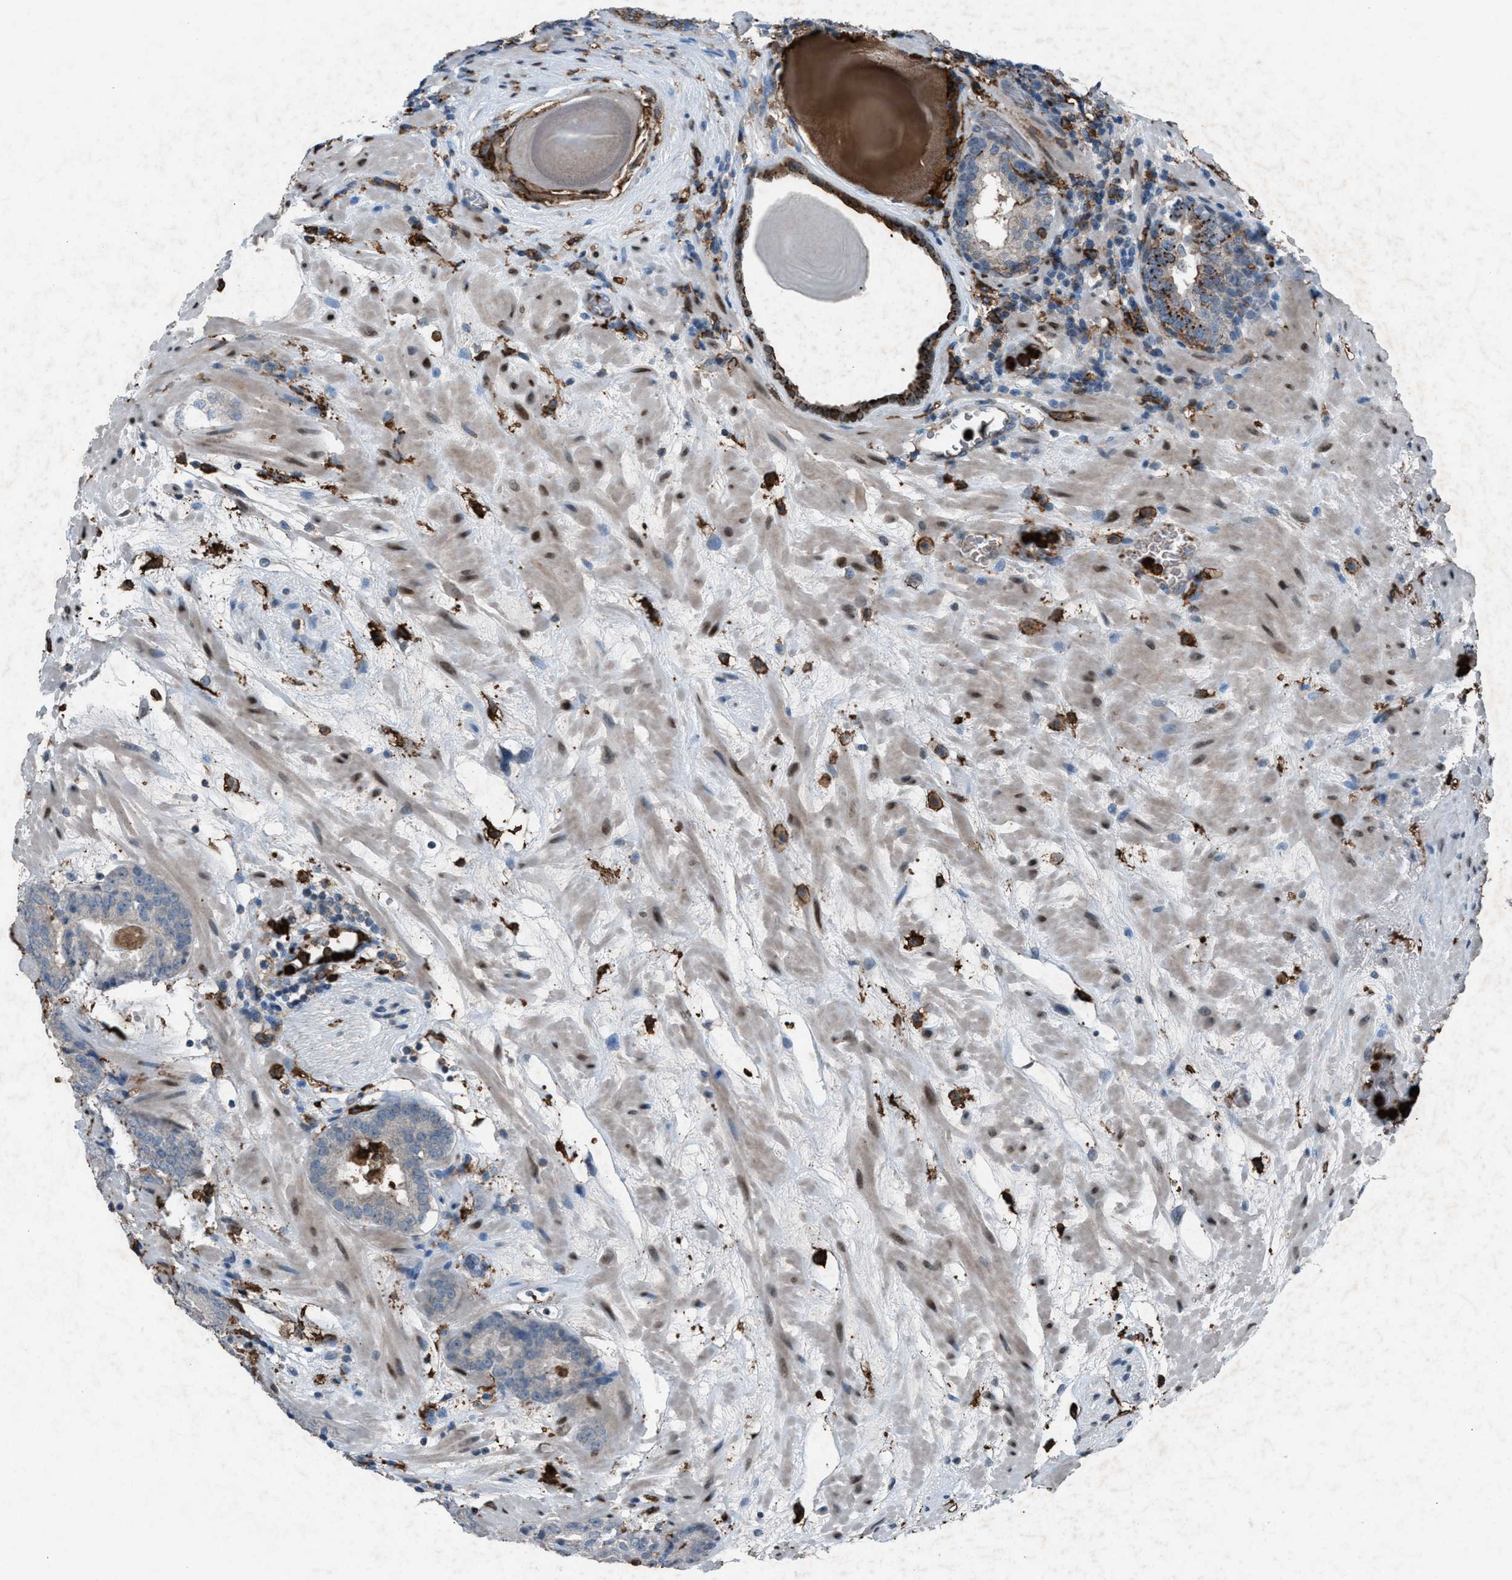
{"staining": {"intensity": "negative", "quantity": "none", "location": "none"}, "tissue": "prostate cancer", "cell_type": "Tumor cells", "image_type": "cancer", "snomed": [{"axis": "morphology", "description": "Adenocarcinoma, Low grade"}, {"axis": "topography", "description": "Prostate"}], "caption": "Protein analysis of prostate cancer exhibits no significant staining in tumor cells.", "gene": "FCER1G", "patient": {"sex": "male", "age": 69}}